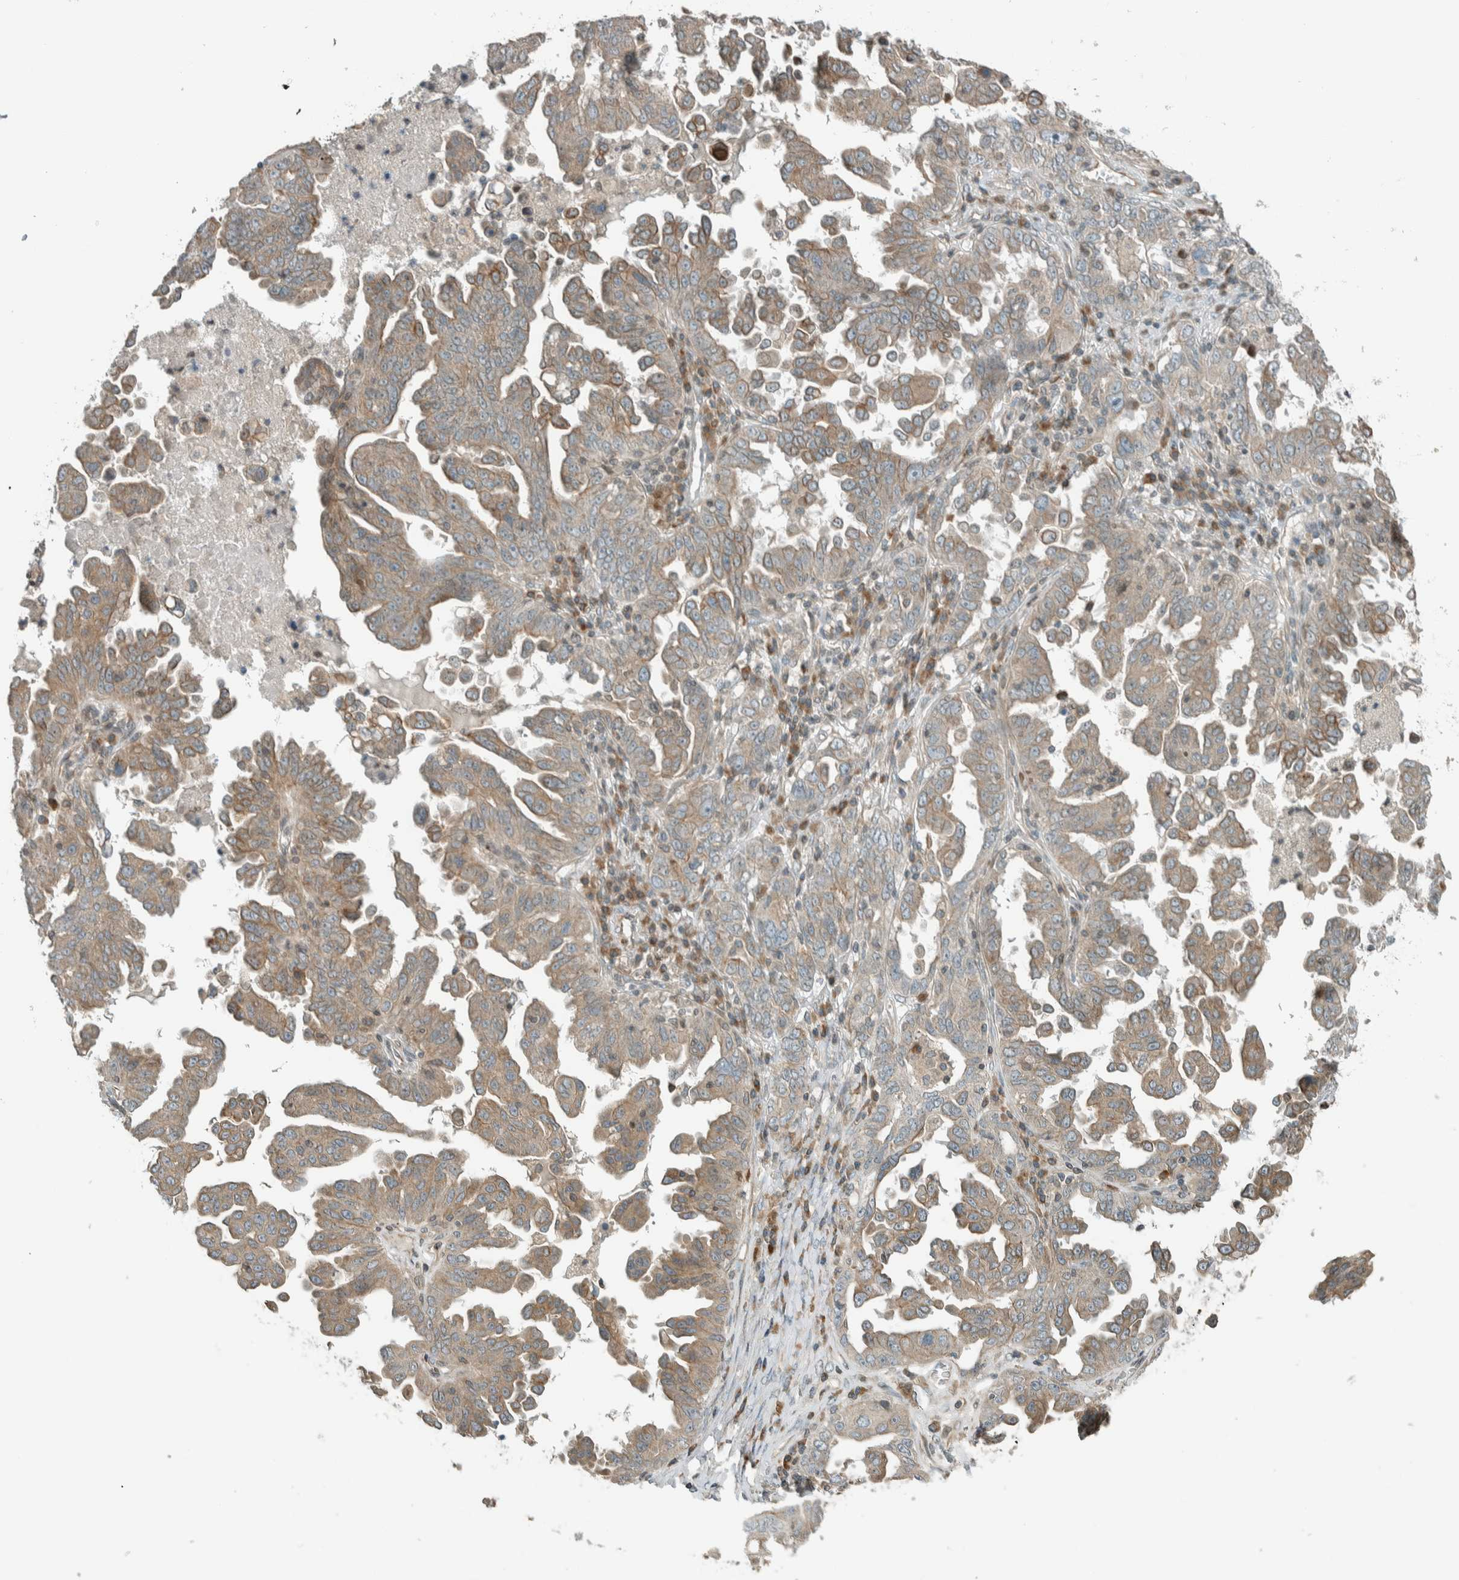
{"staining": {"intensity": "weak", "quantity": ">75%", "location": "cytoplasmic/membranous"}, "tissue": "ovarian cancer", "cell_type": "Tumor cells", "image_type": "cancer", "snomed": [{"axis": "morphology", "description": "Carcinoma, endometroid"}, {"axis": "topography", "description": "Ovary"}], "caption": "DAB immunohistochemical staining of ovarian endometroid carcinoma exhibits weak cytoplasmic/membranous protein expression in approximately >75% of tumor cells. Ihc stains the protein in brown and the nuclei are stained blue.", "gene": "SEL1L", "patient": {"sex": "female", "age": 62}}